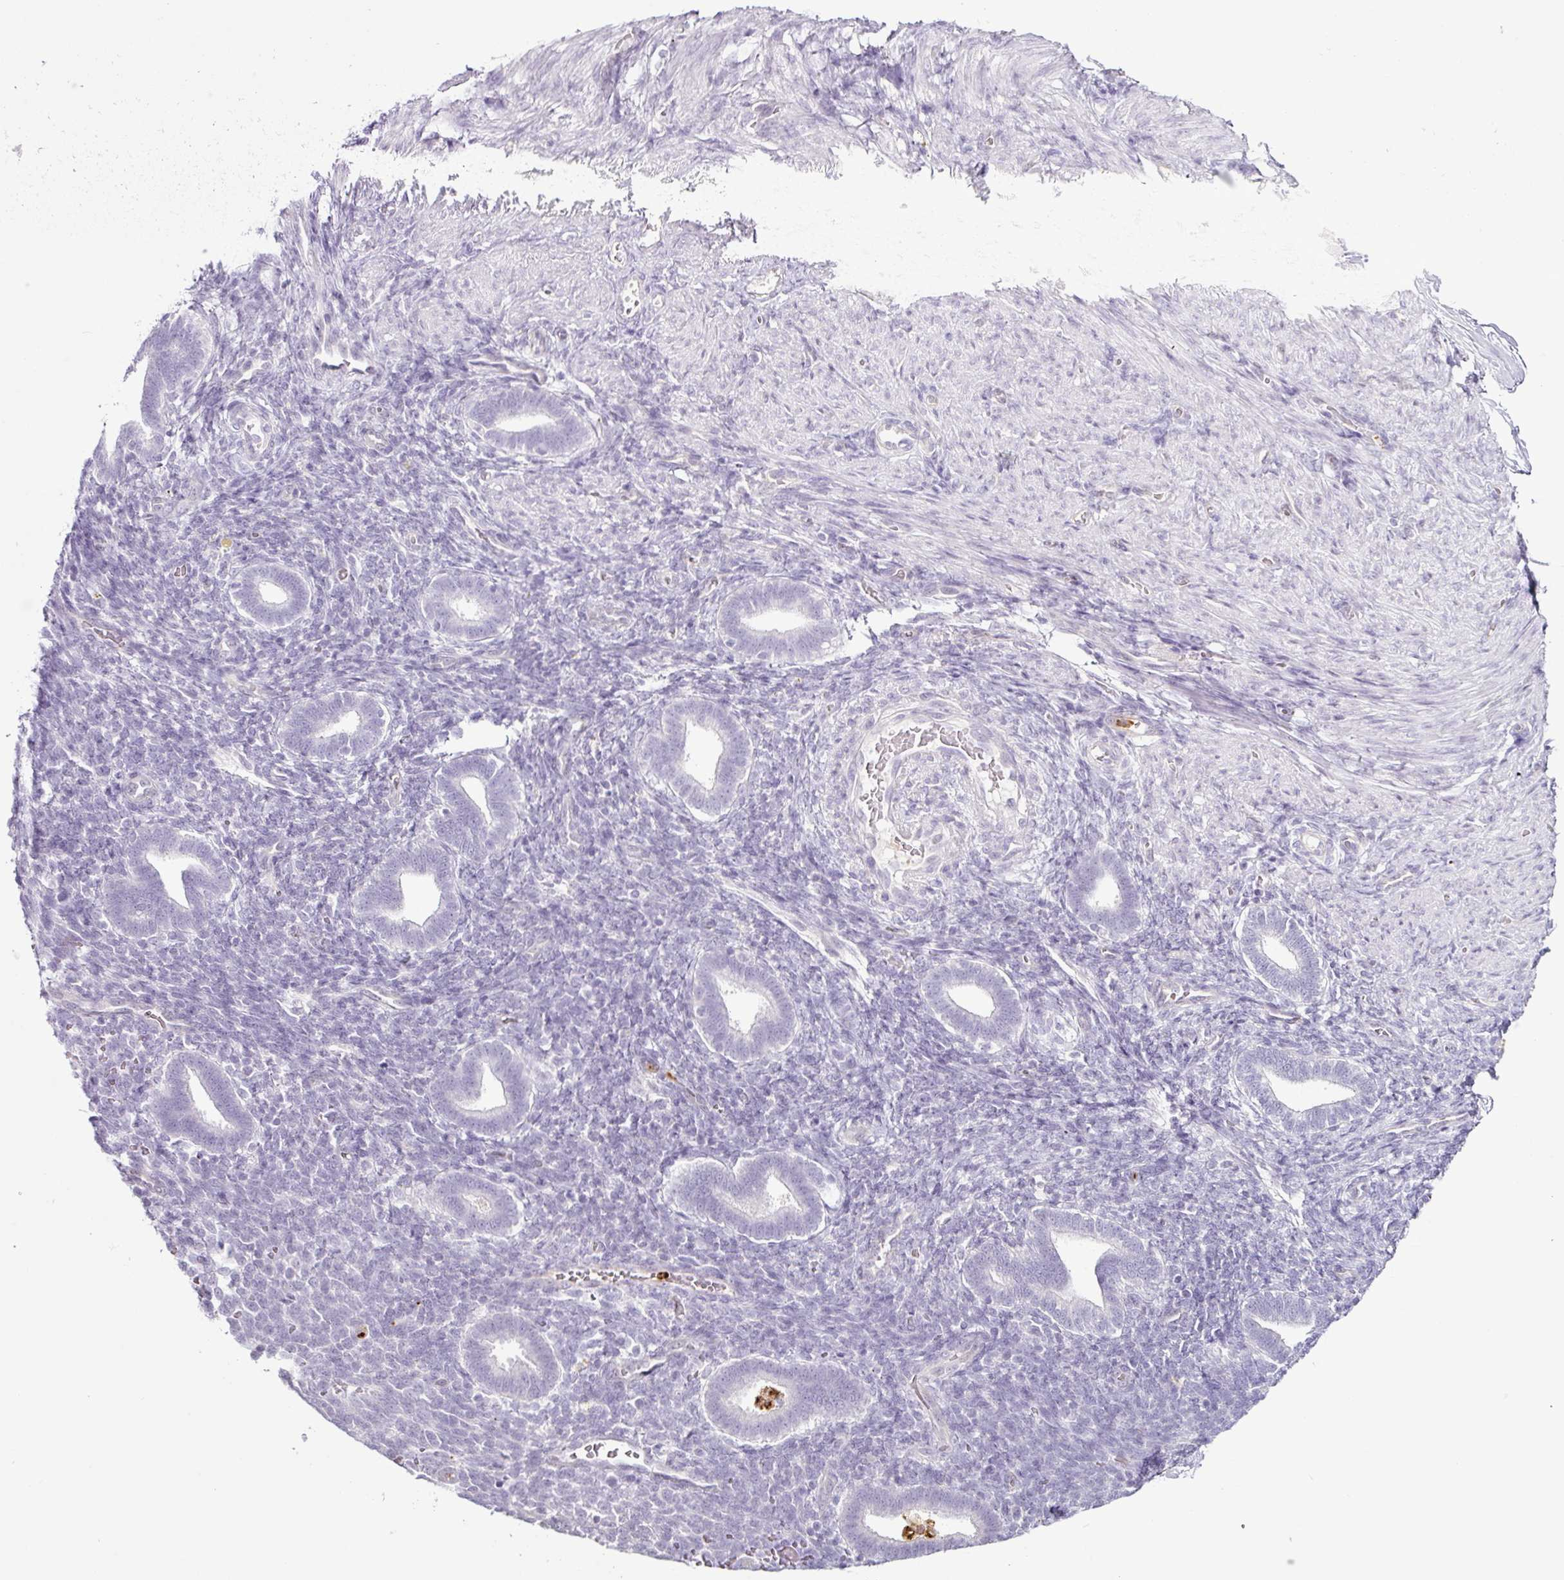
{"staining": {"intensity": "negative", "quantity": "none", "location": "none"}, "tissue": "endometrium", "cell_type": "Cells in endometrial stroma", "image_type": "normal", "snomed": [{"axis": "morphology", "description": "Normal tissue, NOS"}, {"axis": "topography", "description": "Endometrium"}], "caption": "Immunohistochemical staining of benign endometrium shows no significant staining in cells in endometrial stroma.", "gene": "TMEM178A", "patient": {"sex": "female", "age": 34}}